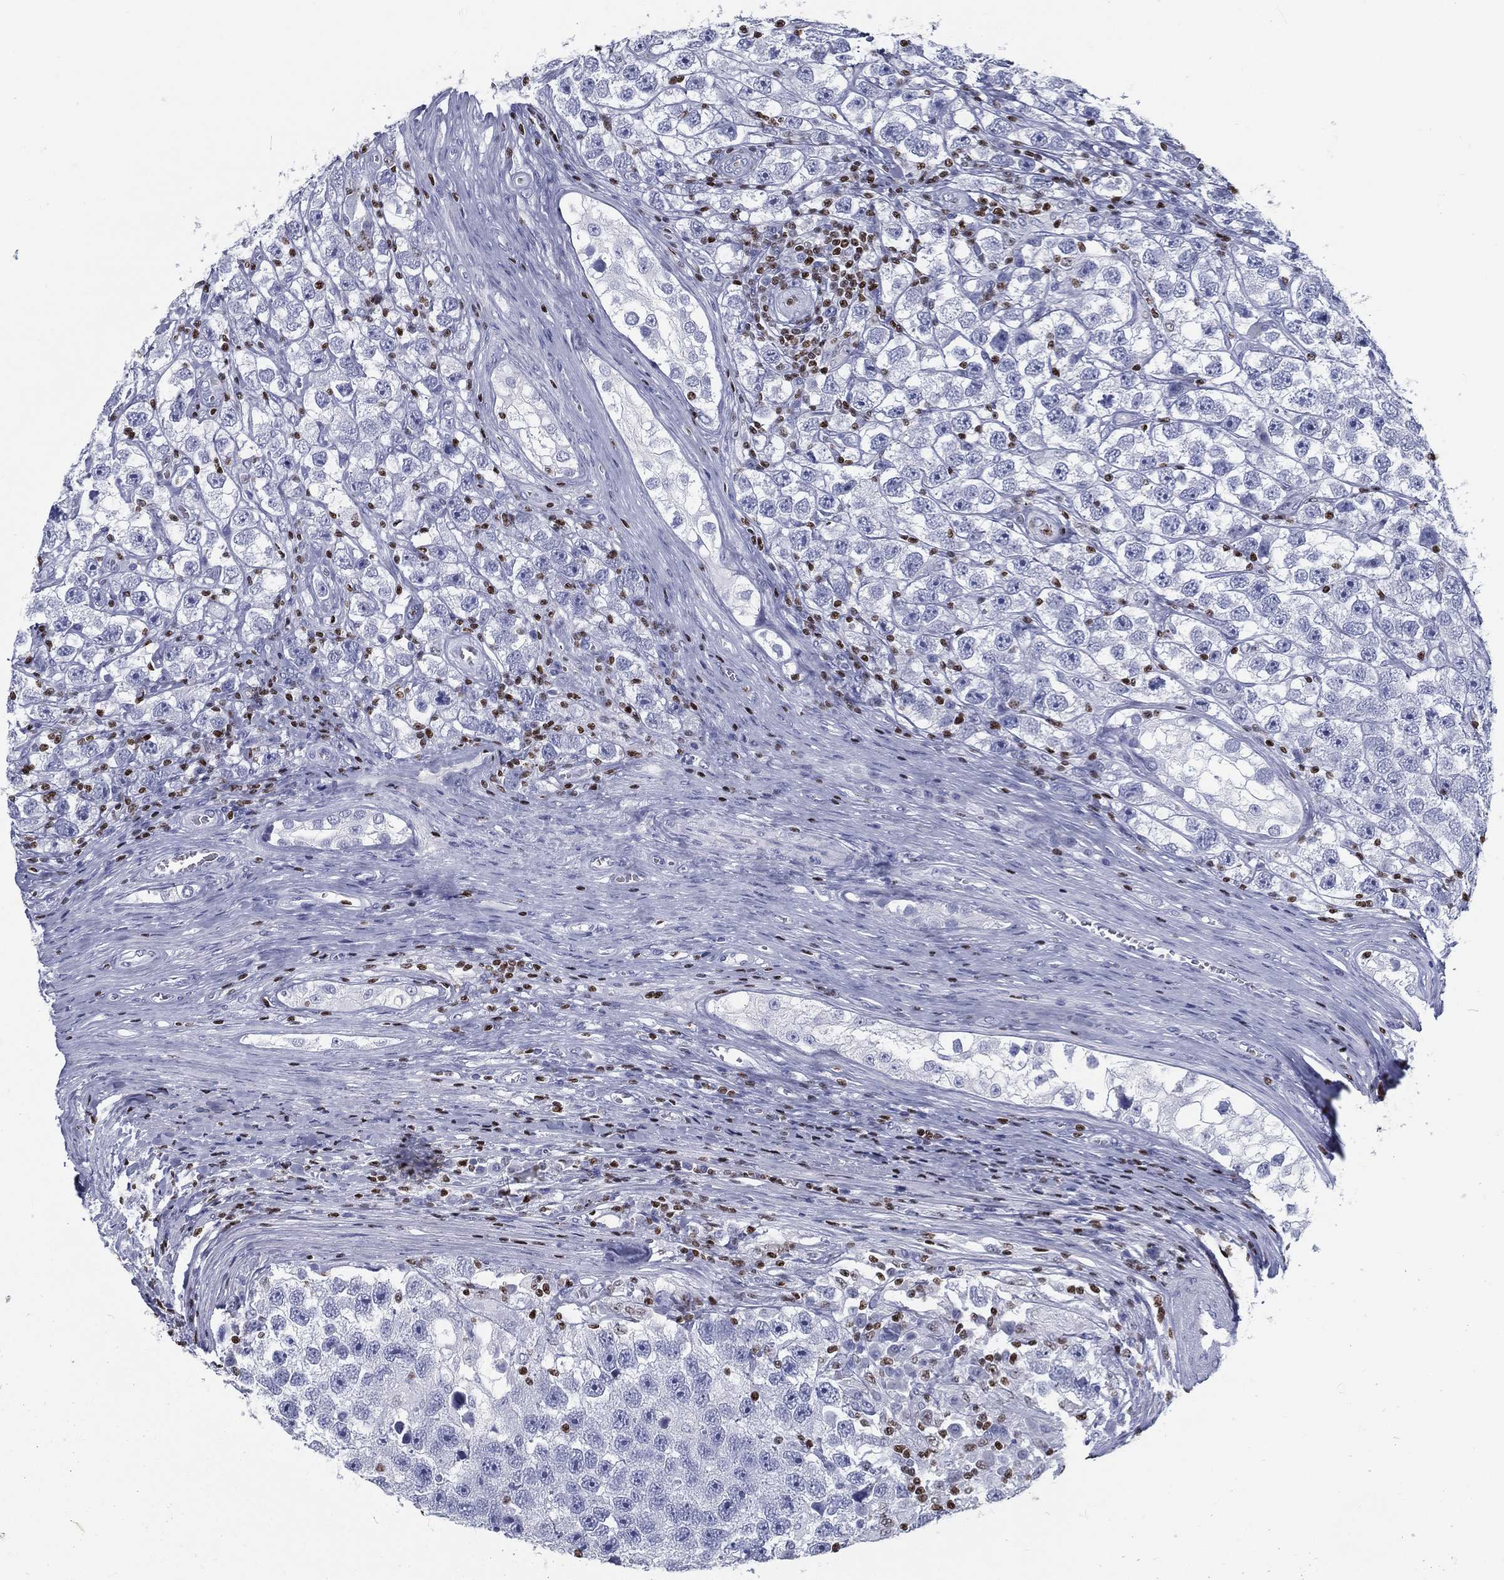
{"staining": {"intensity": "negative", "quantity": "none", "location": "none"}, "tissue": "testis cancer", "cell_type": "Tumor cells", "image_type": "cancer", "snomed": [{"axis": "morphology", "description": "Seminoma, NOS"}, {"axis": "topography", "description": "Testis"}], "caption": "Tumor cells show no significant protein expression in testis seminoma.", "gene": "PYHIN1", "patient": {"sex": "male", "age": 26}}